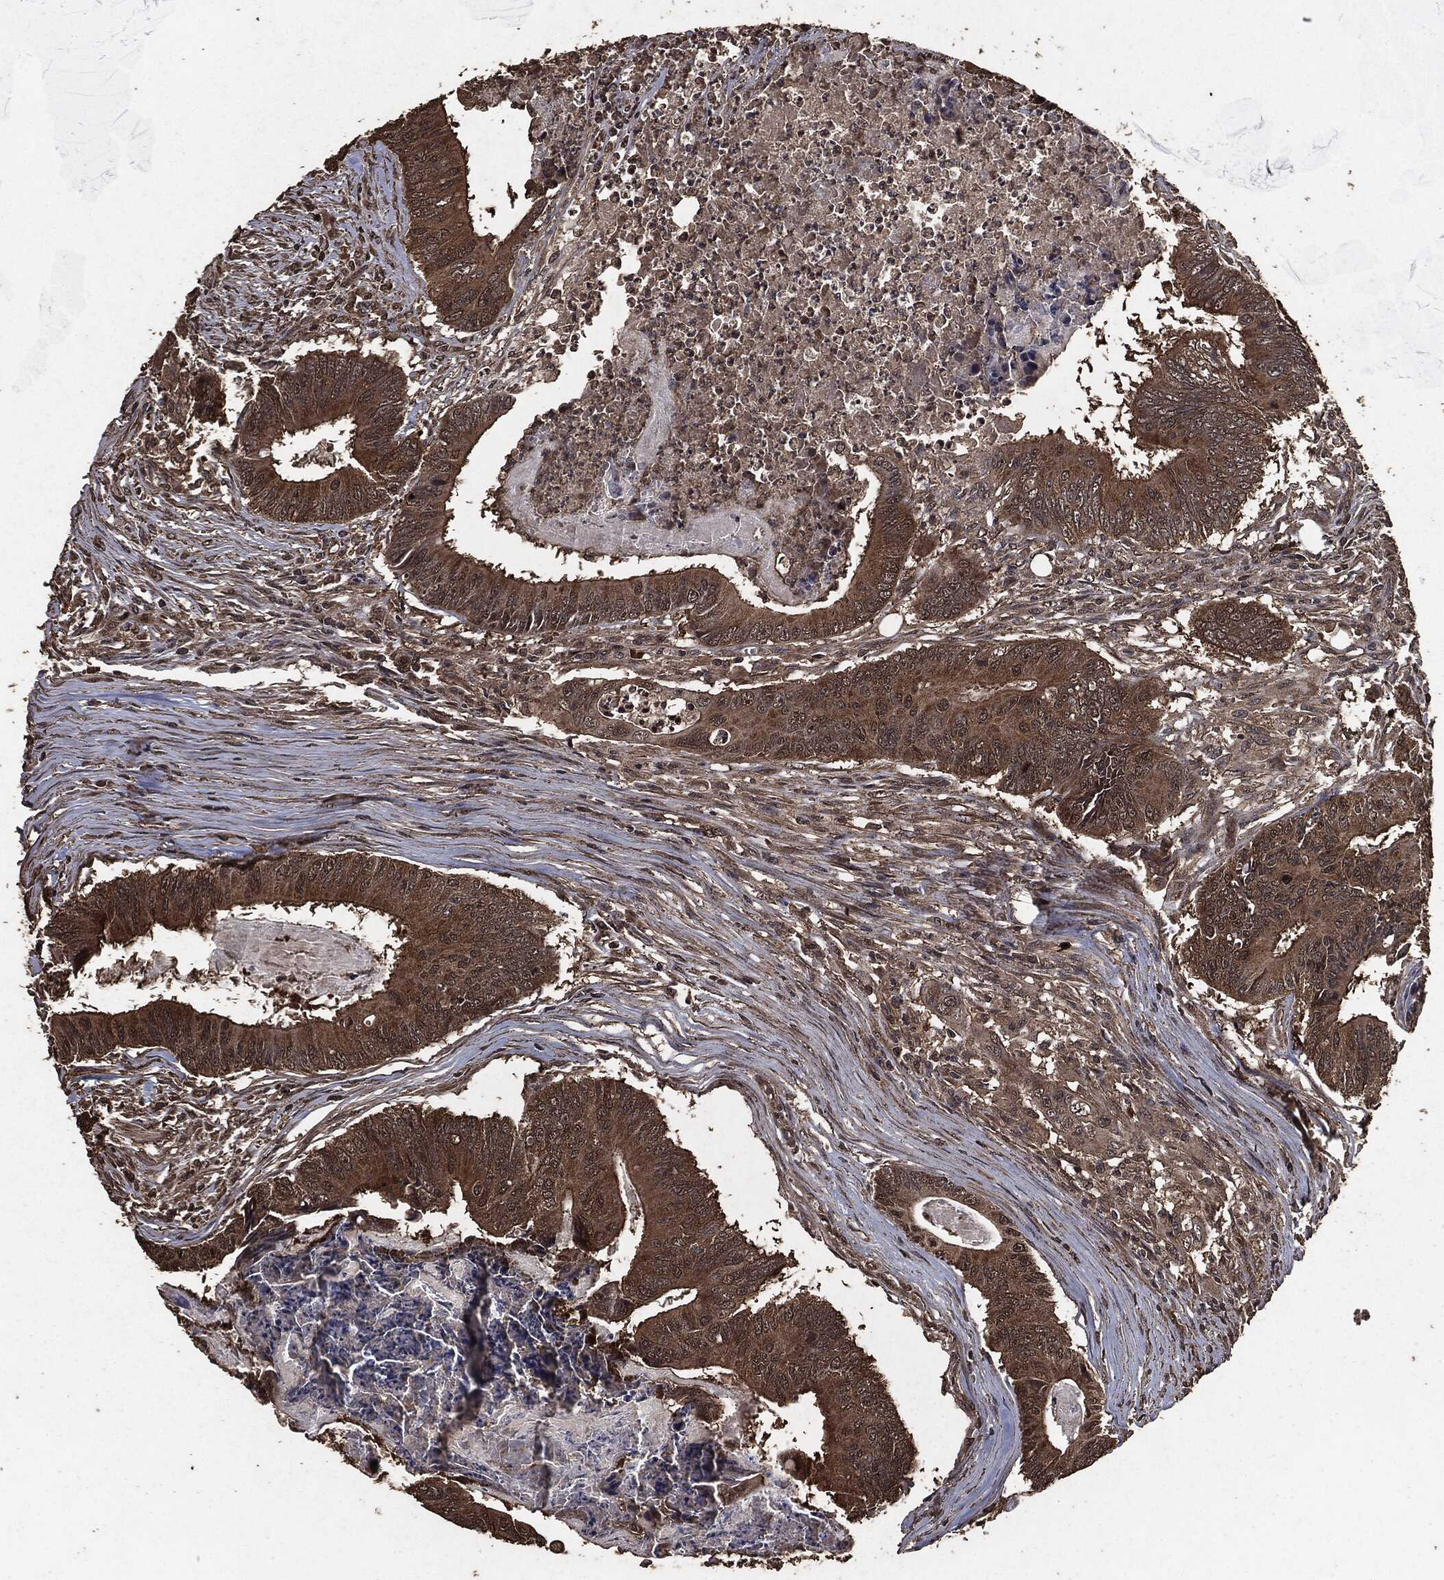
{"staining": {"intensity": "moderate", "quantity": ">75%", "location": "cytoplasmic/membranous"}, "tissue": "colorectal cancer", "cell_type": "Tumor cells", "image_type": "cancer", "snomed": [{"axis": "morphology", "description": "Adenocarcinoma, NOS"}, {"axis": "topography", "description": "Colon"}], "caption": "High-power microscopy captured an IHC photomicrograph of colorectal cancer, revealing moderate cytoplasmic/membranous expression in approximately >75% of tumor cells.", "gene": "AKT1S1", "patient": {"sex": "male", "age": 84}}